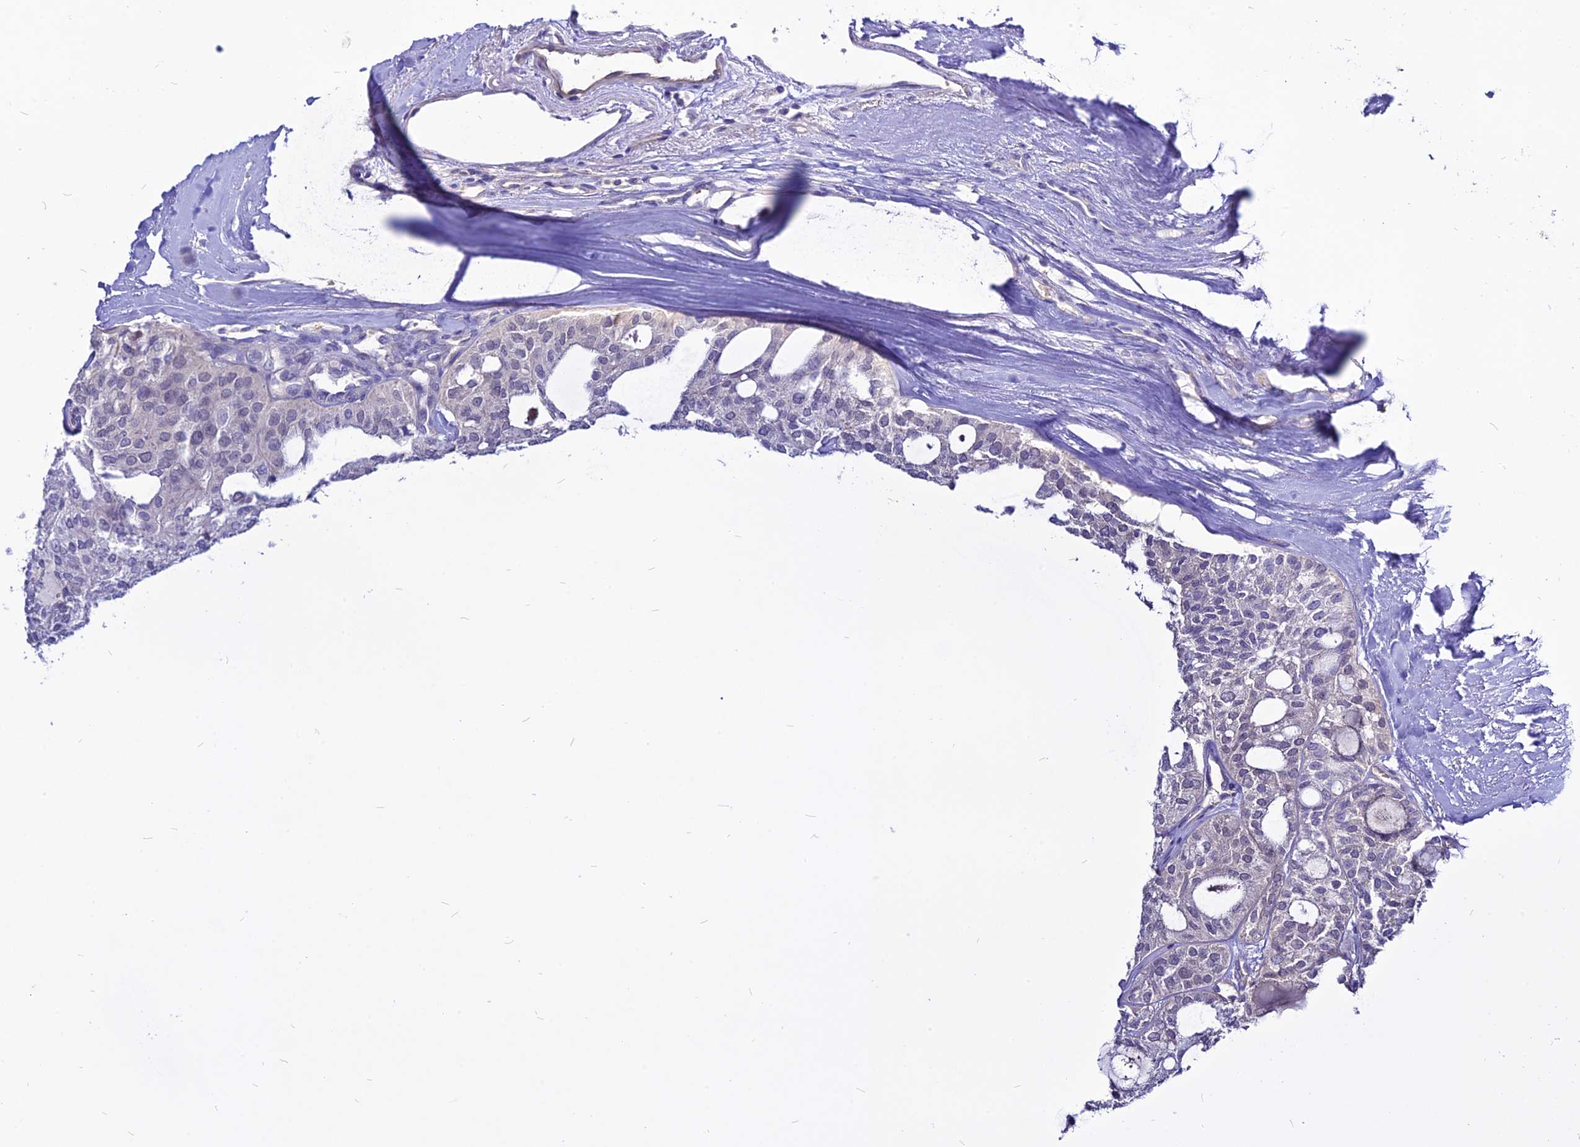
{"staining": {"intensity": "negative", "quantity": "none", "location": "none"}, "tissue": "thyroid cancer", "cell_type": "Tumor cells", "image_type": "cancer", "snomed": [{"axis": "morphology", "description": "Follicular adenoma carcinoma, NOS"}, {"axis": "topography", "description": "Thyroid gland"}], "caption": "Immunohistochemistry histopathology image of neoplastic tissue: human thyroid cancer stained with DAB (3,3'-diaminobenzidine) shows no significant protein staining in tumor cells.", "gene": "CZIB", "patient": {"sex": "male", "age": 75}}